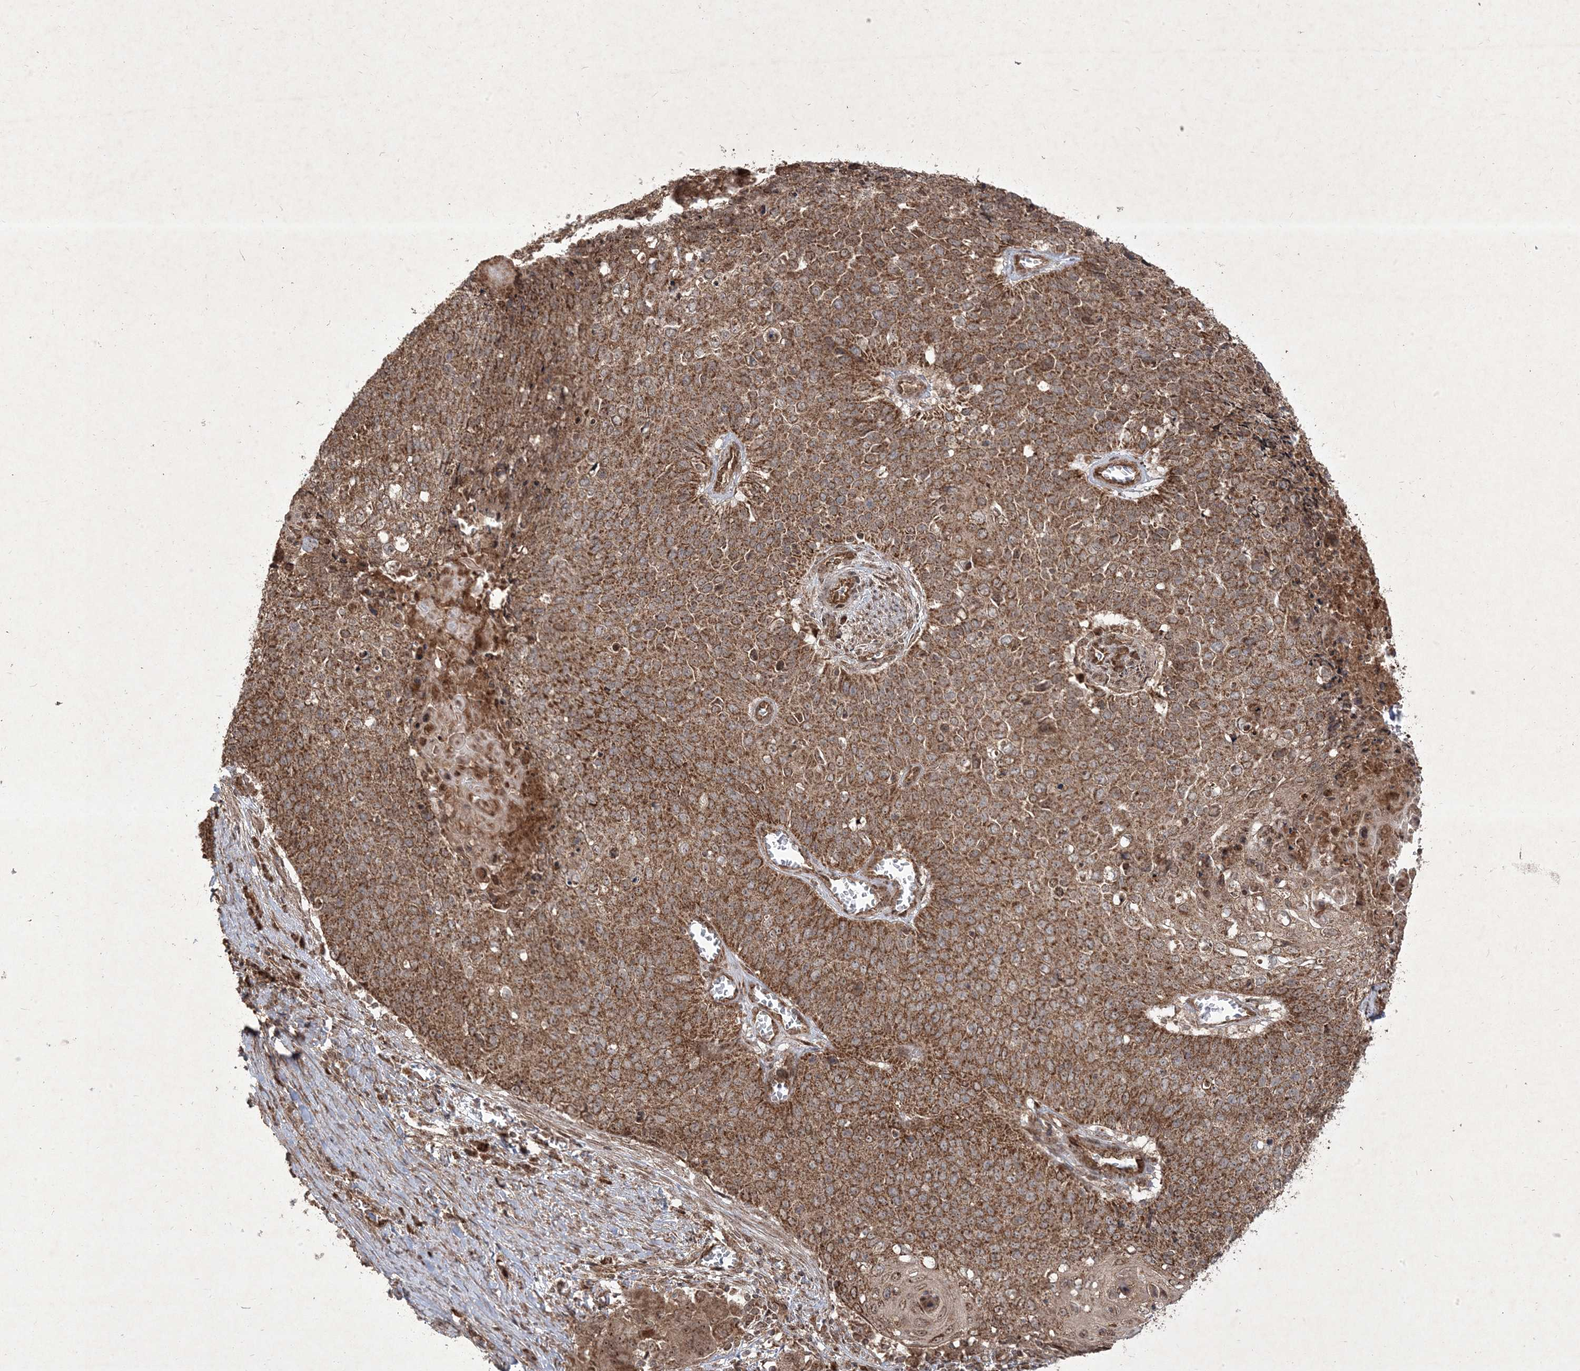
{"staining": {"intensity": "moderate", "quantity": ">75%", "location": "cytoplasmic/membranous"}, "tissue": "cervical cancer", "cell_type": "Tumor cells", "image_type": "cancer", "snomed": [{"axis": "morphology", "description": "Squamous cell carcinoma, NOS"}, {"axis": "topography", "description": "Cervix"}], "caption": "This is an image of immunohistochemistry (IHC) staining of cervical cancer, which shows moderate positivity in the cytoplasmic/membranous of tumor cells.", "gene": "PLEKHM2", "patient": {"sex": "female", "age": 39}}